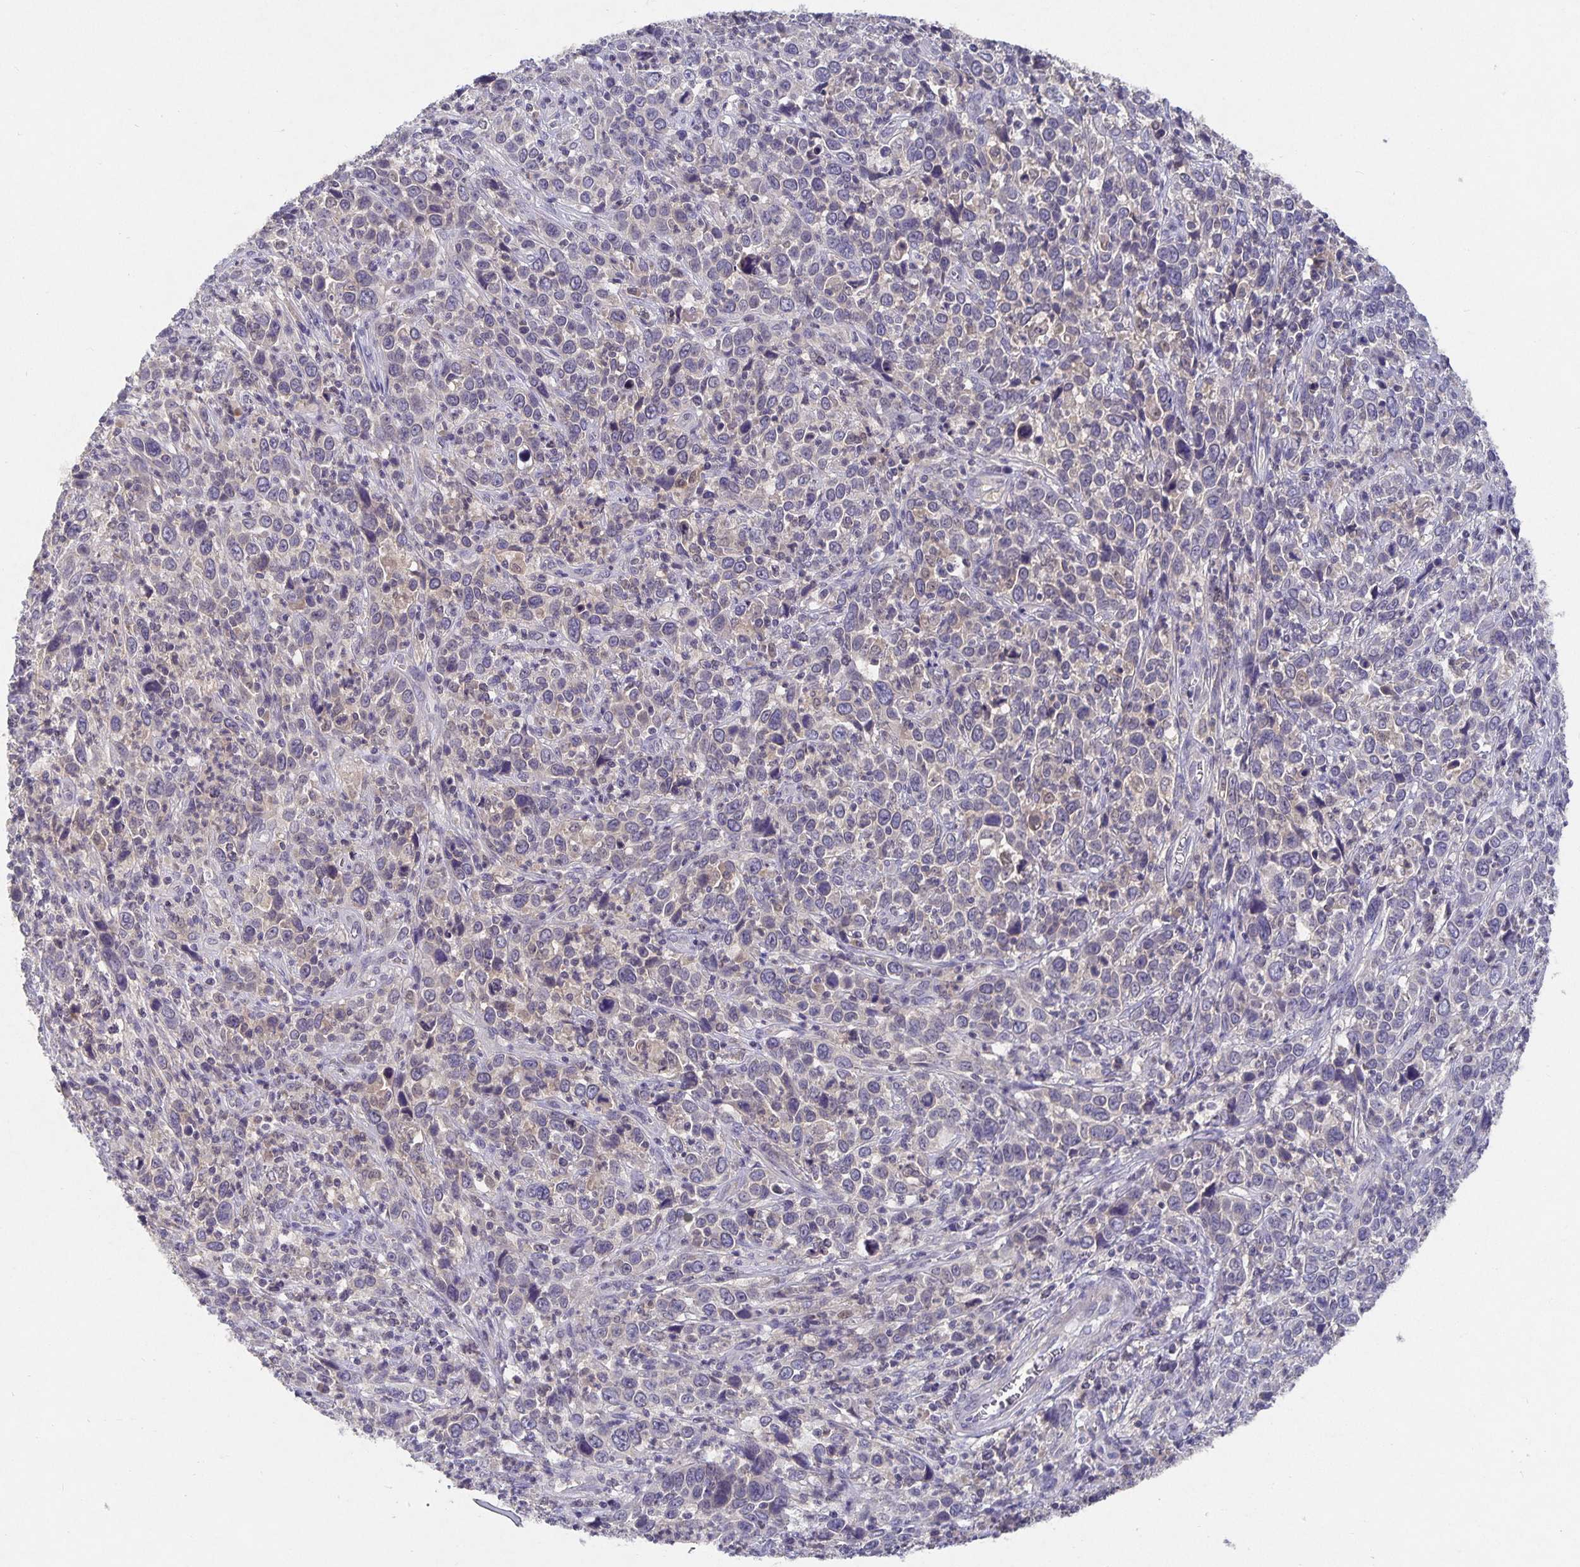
{"staining": {"intensity": "negative", "quantity": "none", "location": "none"}, "tissue": "cervical cancer", "cell_type": "Tumor cells", "image_type": "cancer", "snomed": [{"axis": "morphology", "description": "Squamous cell carcinoma, NOS"}, {"axis": "topography", "description": "Cervix"}], "caption": "DAB immunohistochemical staining of cervical squamous cell carcinoma shows no significant positivity in tumor cells.", "gene": "HEPN1", "patient": {"sex": "female", "age": 46}}